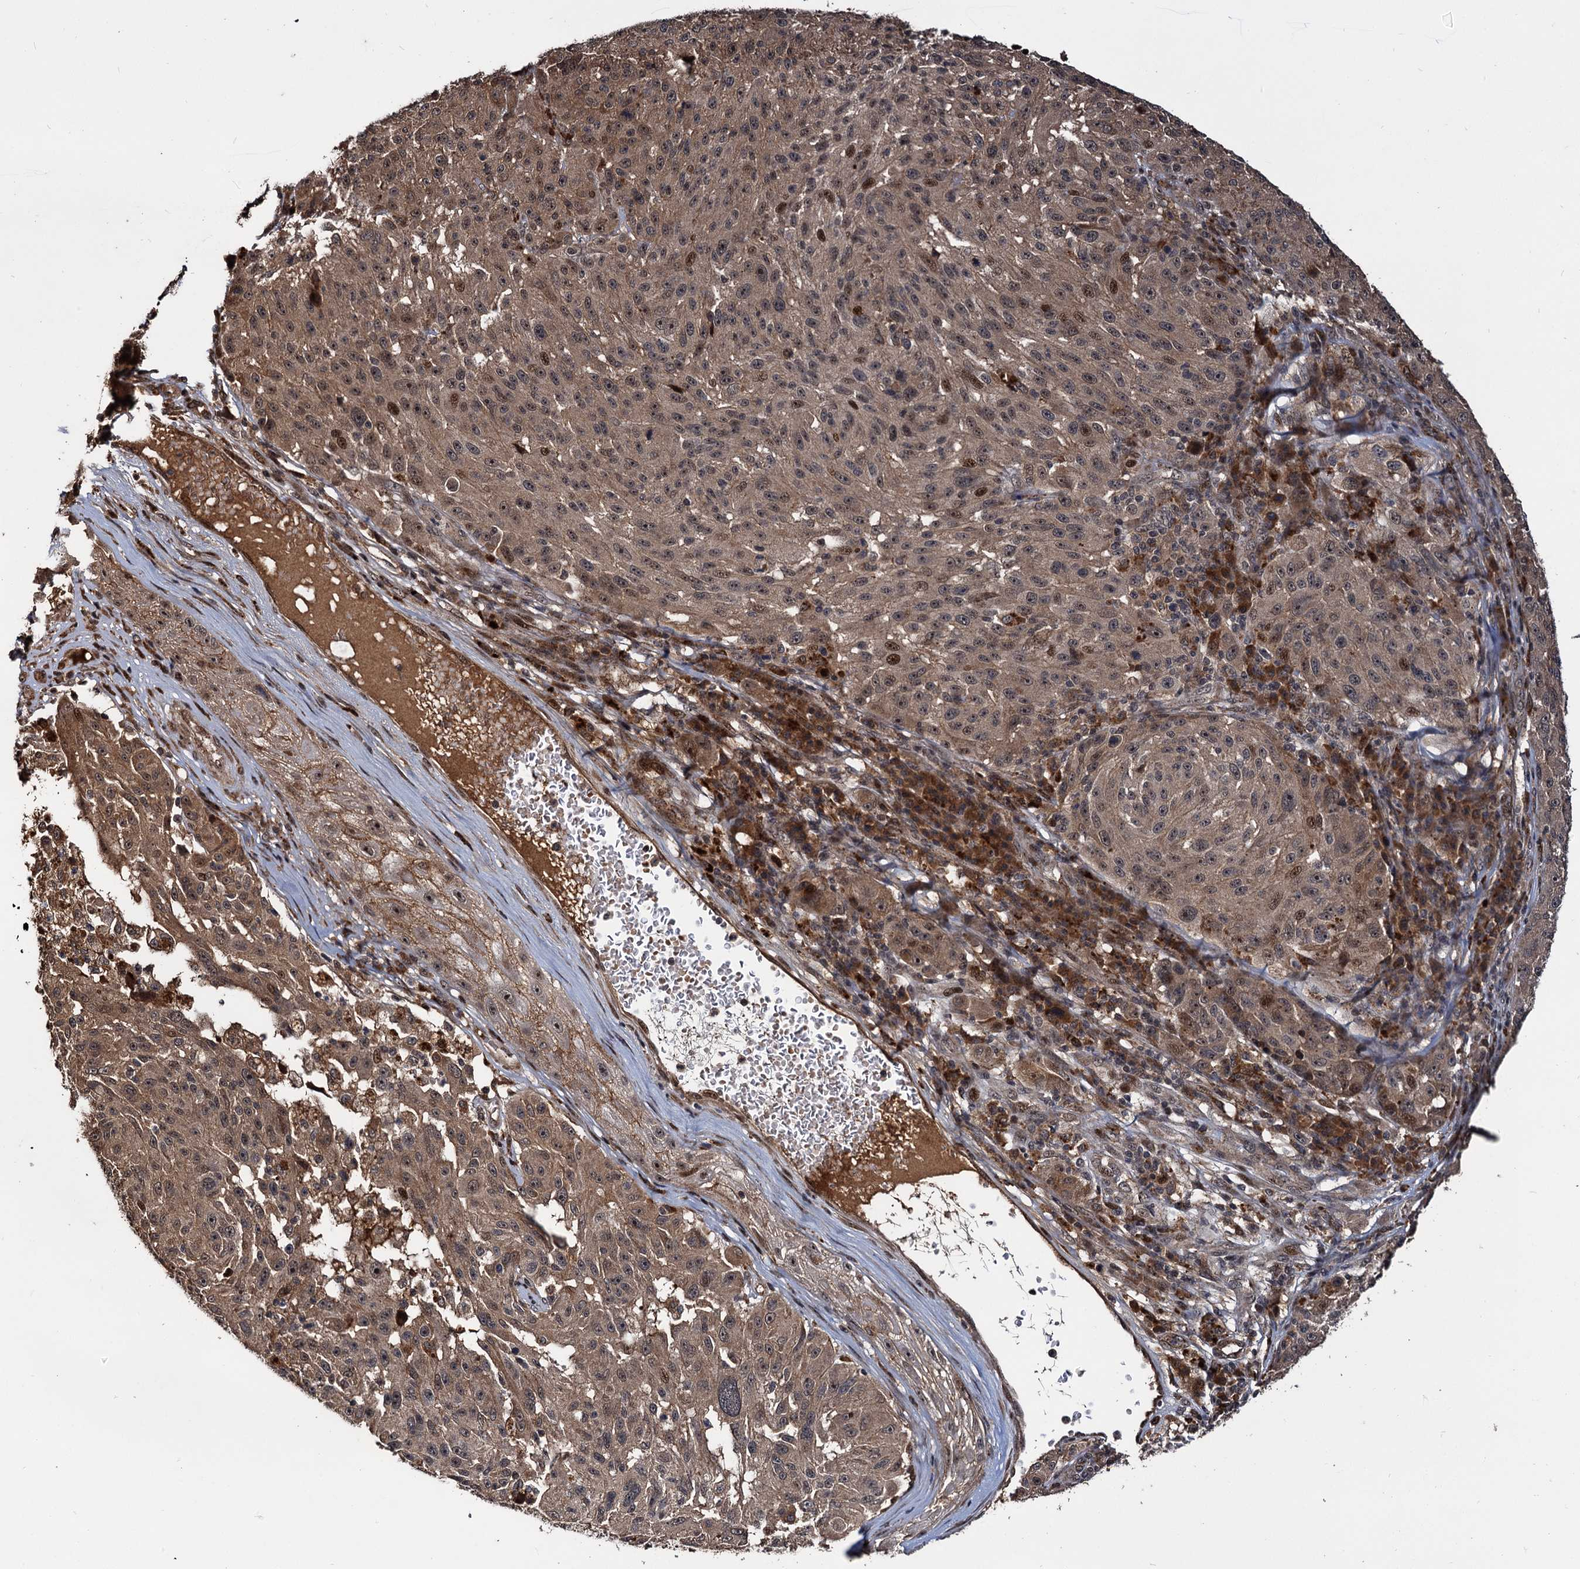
{"staining": {"intensity": "weak", "quantity": ">75%", "location": "cytoplasmic/membranous"}, "tissue": "melanoma", "cell_type": "Tumor cells", "image_type": "cancer", "snomed": [{"axis": "morphology", "description": "Malignant melanoma, NOS"}, {"axis": "topography", "description": "Skin"}], "caption": "Immunohistochemistry micrograph of neoplastic tissue: melanoma stained using IHC exhibits low levels of weak protein expression localized specifically in the cytoplasmic/membranous of tumor cells, appearing as a cytoplasmic/membranous brown color.", "gene": "CEP192", "patient": {"sex": "male", "age": 53}}